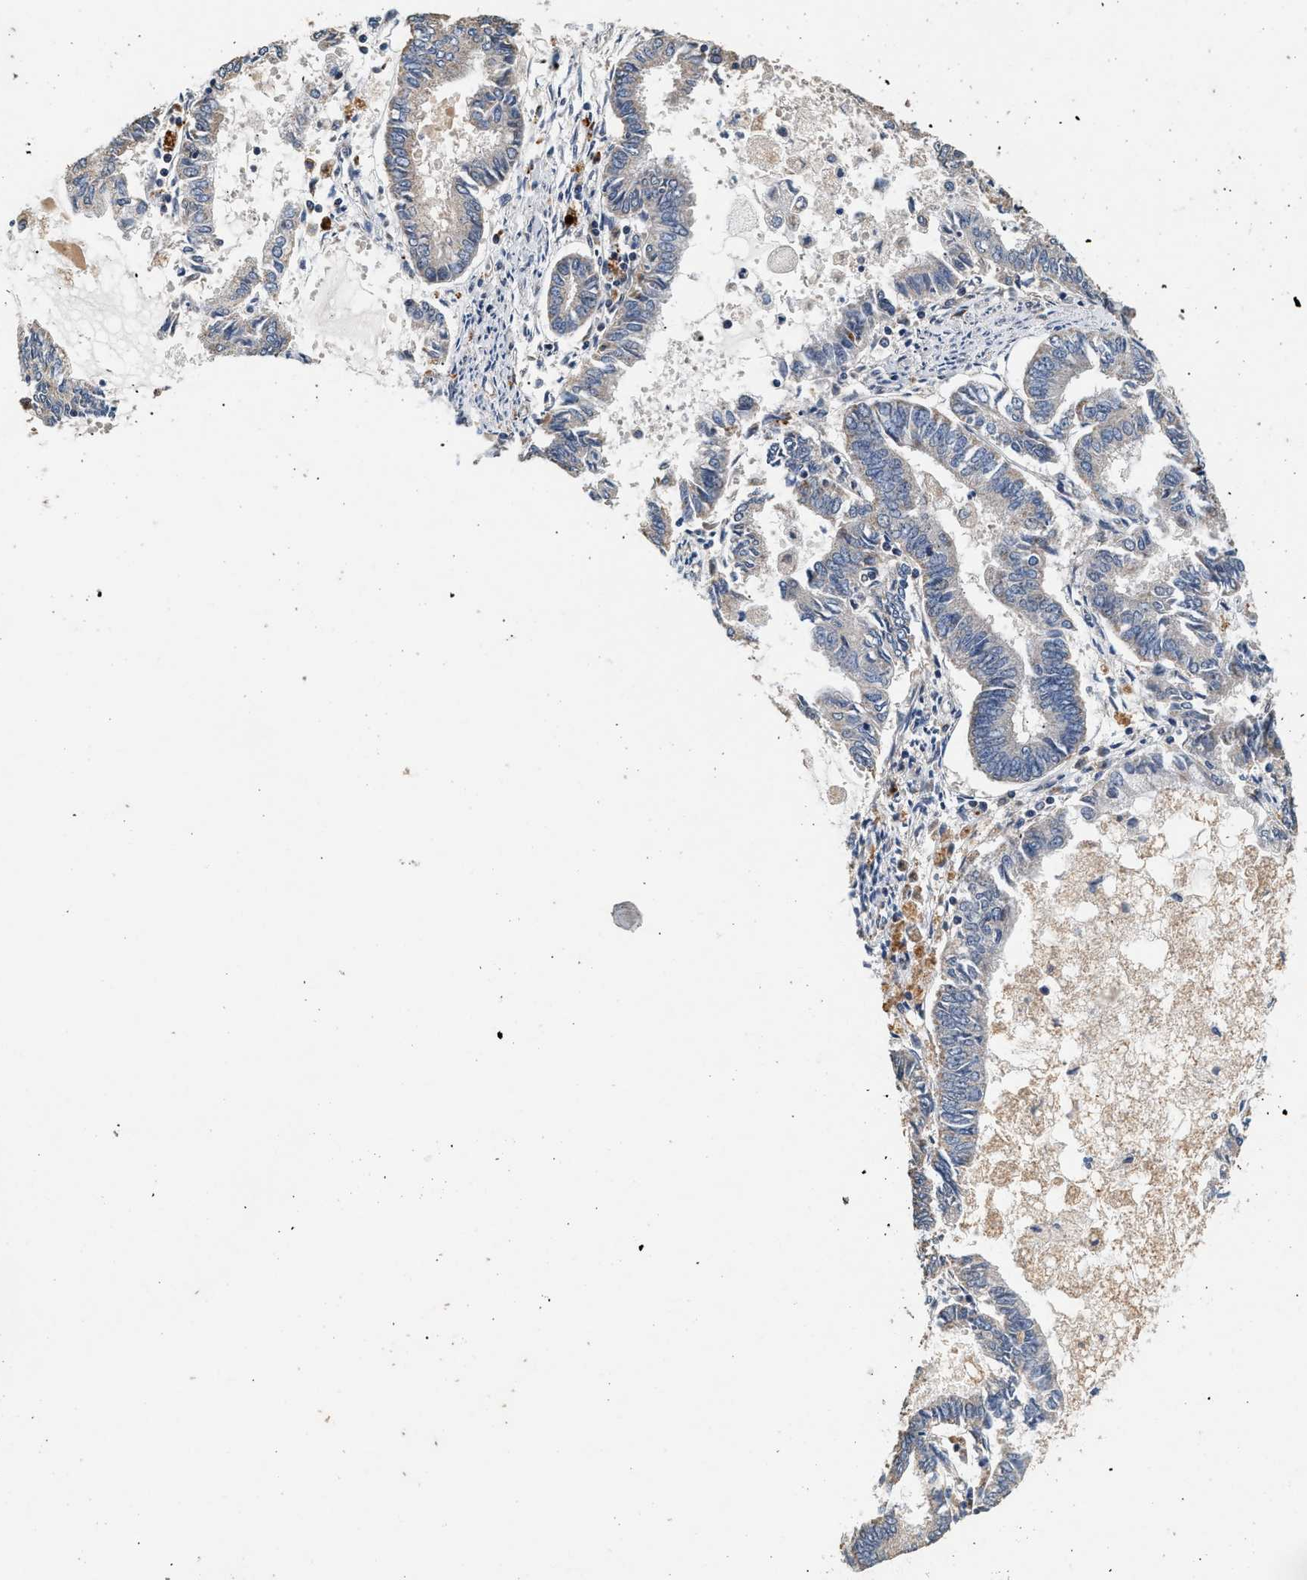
{"staining": {"intensity": "negative", "quantity": "none", "location": "none"}, "tissue": "endometrial cancer", "cell_type": "Tumor cells", "image_type": "cancer", "snomed": [{"axis": "morphology", "description": "Adenocarcinoma, NOS"}, {"axis": "topography", "description": "Endometrium"}], "caption": "Human adenocarcinoma (endometrial) stained for a protein using immunohistochemistry (IHC) reveals no positivity in tumor cells.", "gene": "PTGR3", "patient": {"sex": "female", "age": 86}}